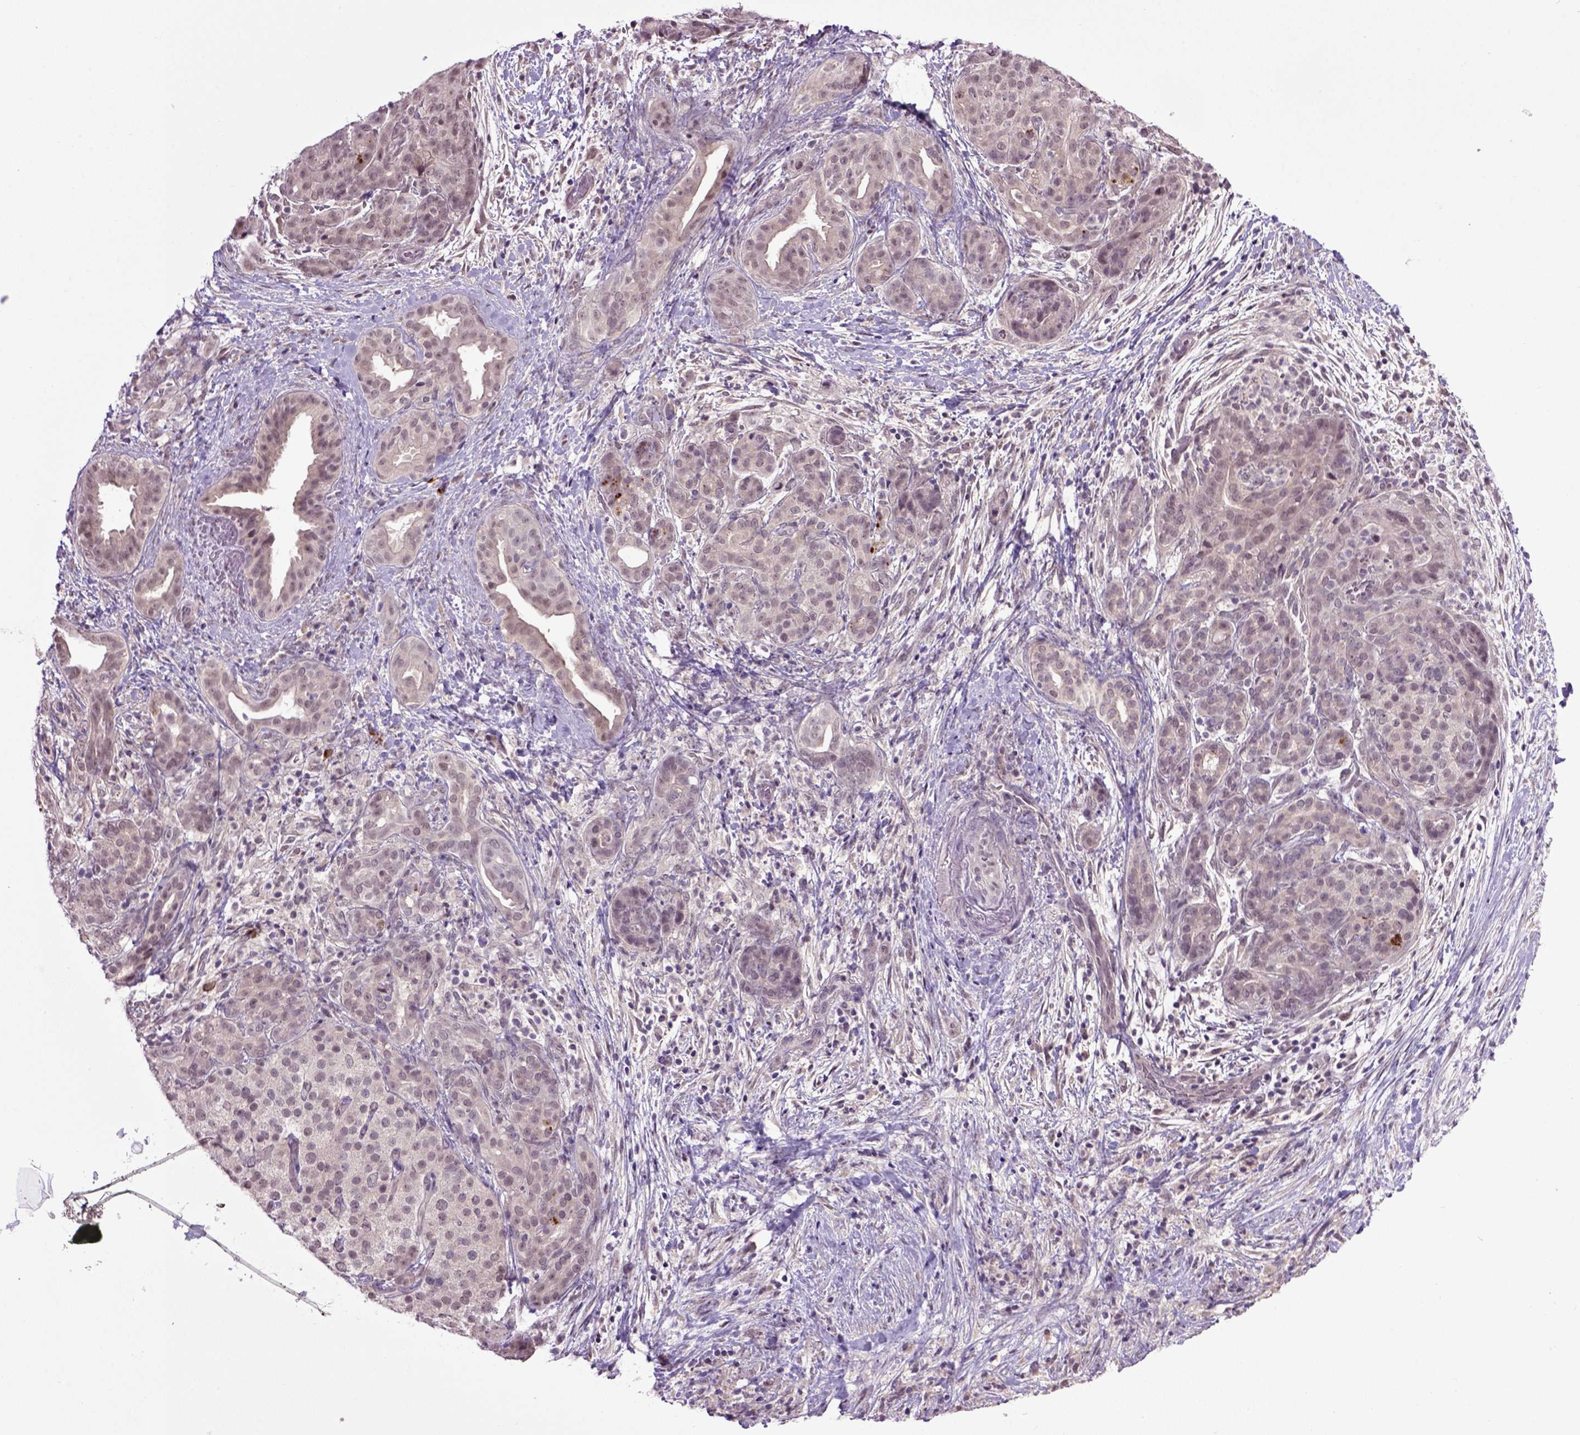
{"staining": {"intensity": "weak", "quantity": ">75%", "location": "cytoplasmic/membranous"}, "tissue": "pancreatic cancer", "cell_type": "Tumor cells", "image_type": "cancer", "snomed": [{"axis": "morphology", "description": "Adenocarcinoma, NOS"}, {"axis": "topography", "description": "Pancreas"}], "caption": "High-magnification brightfield microscopy of pancreatic cancer stained with DAB (brown) and counterstained with hematoxylin (blue). tumor cells exhibit weak cytoplasmic/membranous positivity is identified in about>75% of cells.", "gene": "RAB43", "patient": {"sex": "male", "age": 44}}